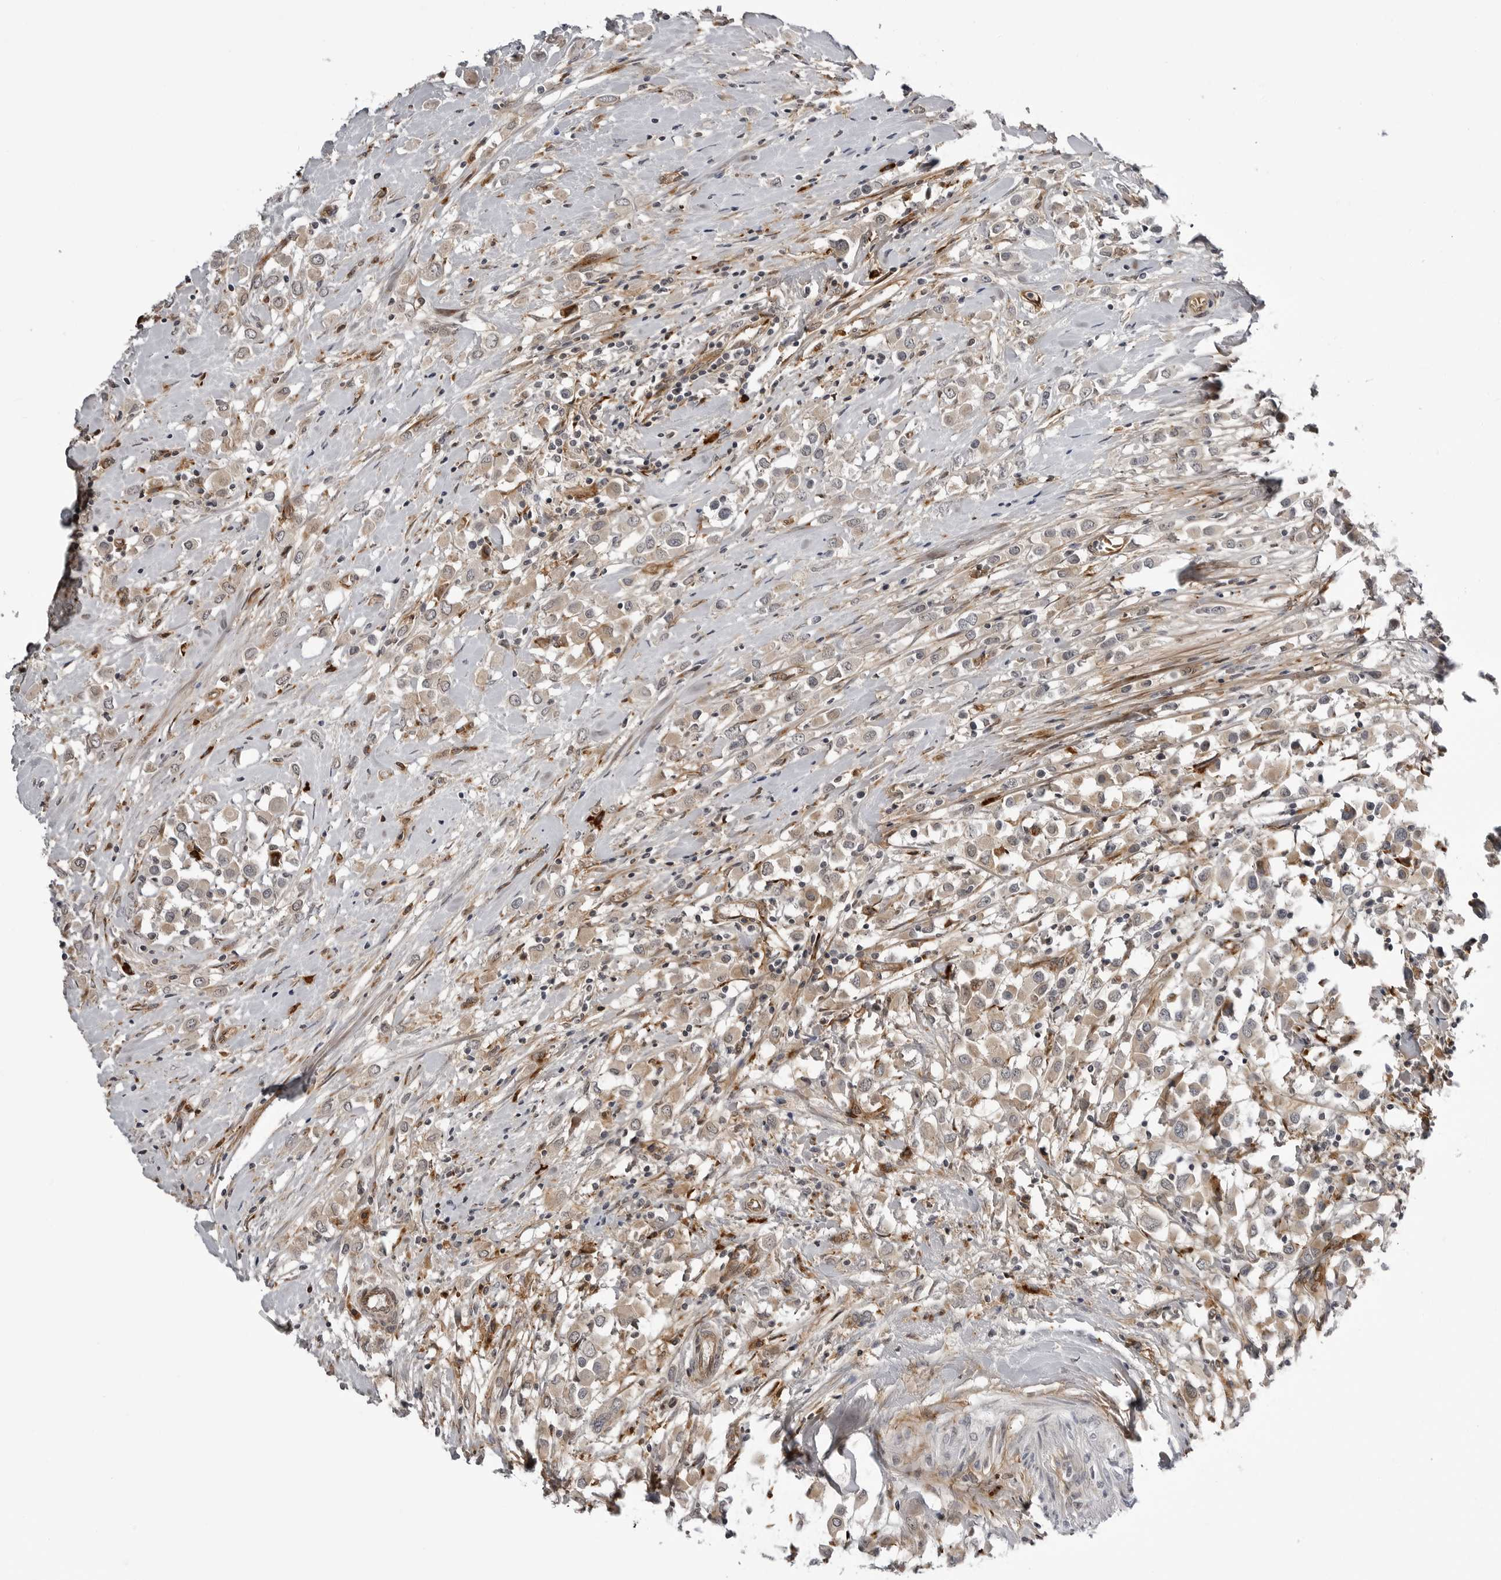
{"staining": {"intensity": "weak", "quantity": ">75%", "location": "cytoplasmic/membranous"}, "tissue": "breast cancer", "cell_type": "Tumor cells", "image_type": "cancer", "snomed": [{"axis": "morphology", "description": "Duct carcinoma"}, {"axis": "topography", "description": "Breast"}], "caption": "Breast cancer (intraductal carcinoma) stained with IHC demonstrates weak cytoplasmic/membranous expression in about >75% of tumor cells.", "gene": "ARL5A", "patient": {"sex": "female", "age": 61}}